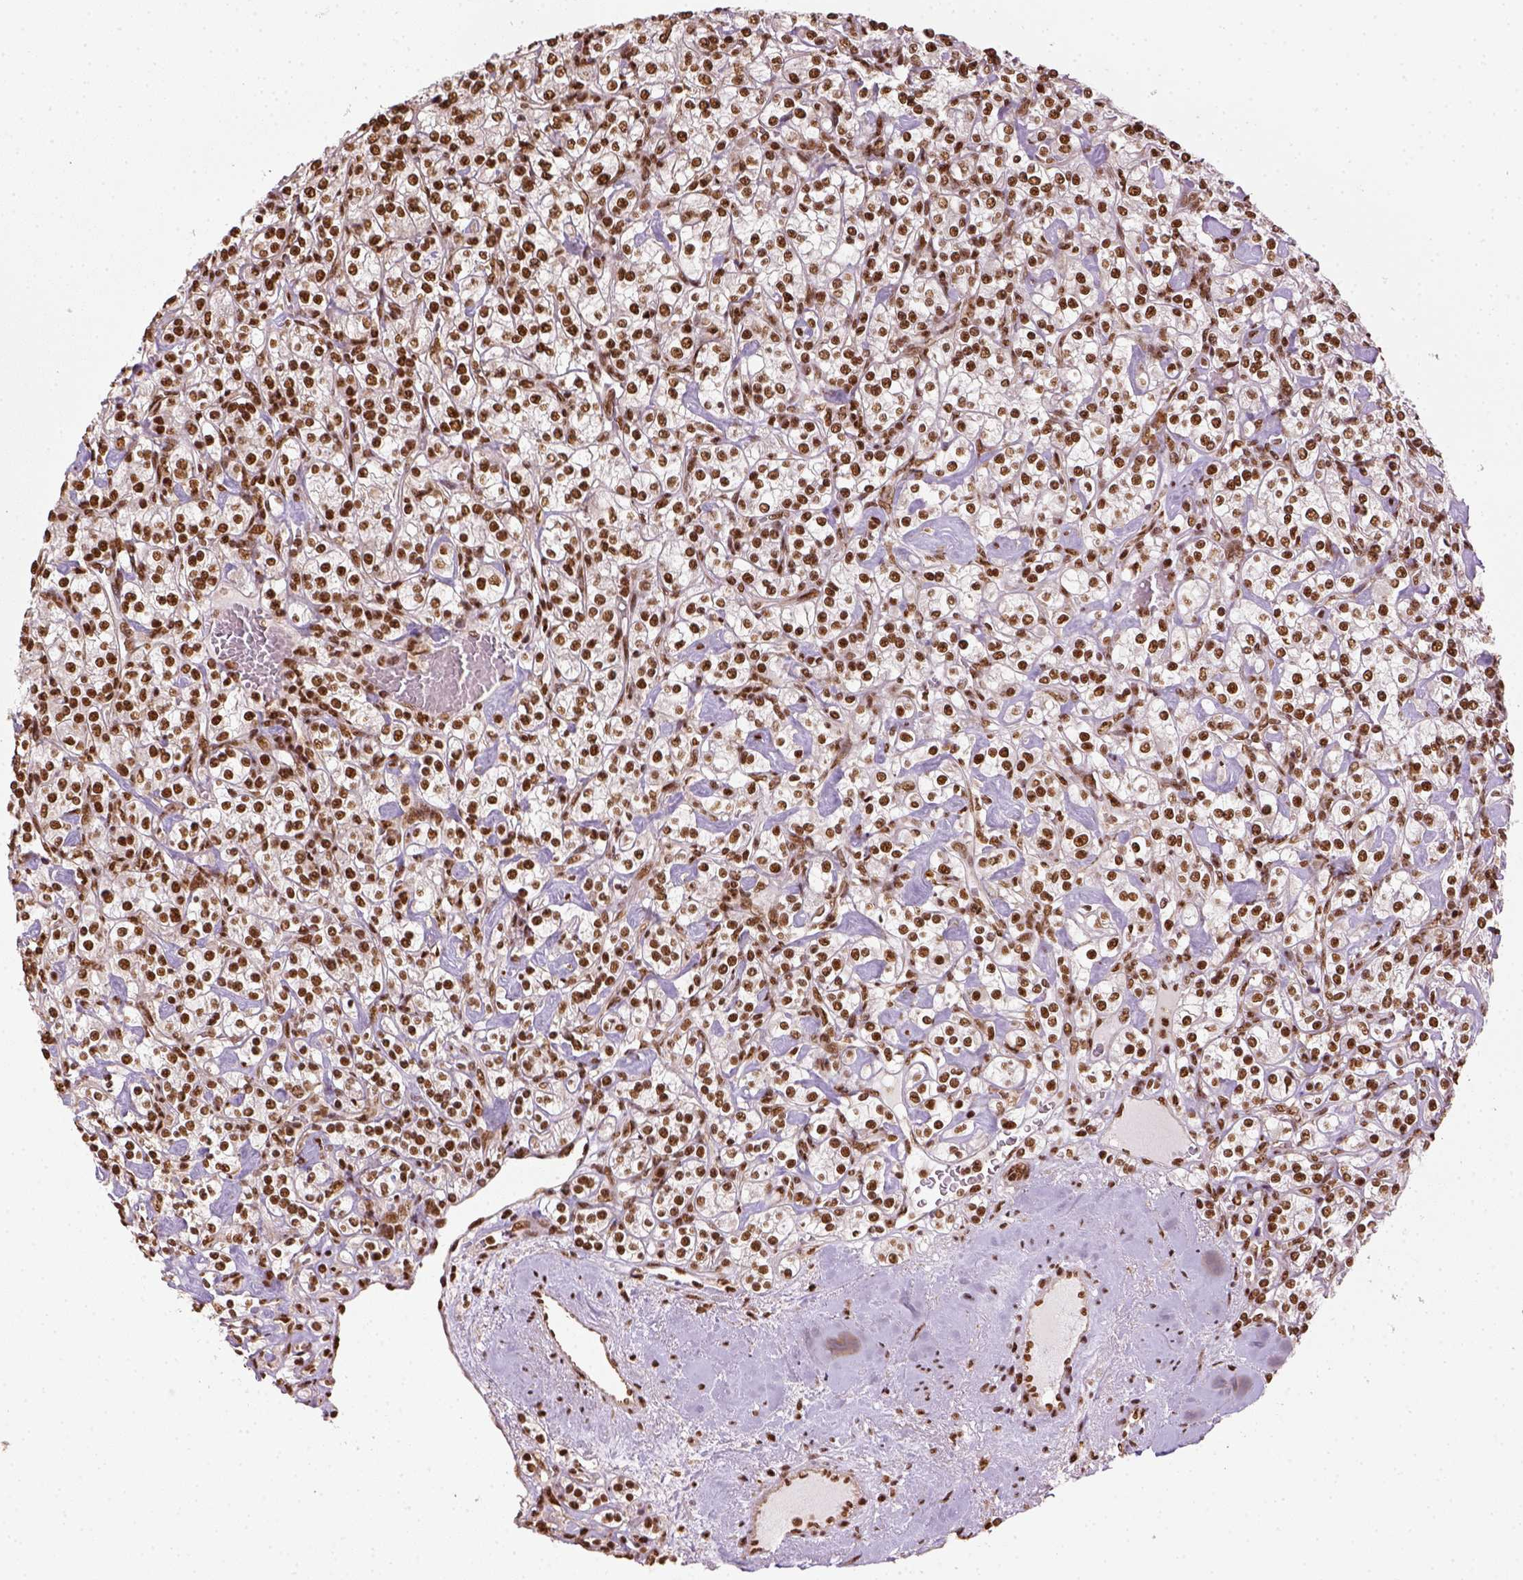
{"staining": {"intensity": "strong", "quantity": ">75%", "location": "nuclear"}, "tissue": "renal cancer", "cell_type": "Tumor cells", "image_type": "cancer", "snomed": [{"axis": "morphology", "description": "Adenocarcinoma, NOS"}, {"axis": "topography", "description": "Kidney"}], "caption": "About >75% of tumor cells in renal cancer (adenocarcinoma) display strong nuclear protein staining as visualized by brown immunohistochemical staining.", "gene": "CCAR1", "patient": {"sex": "male", "age": 77}}